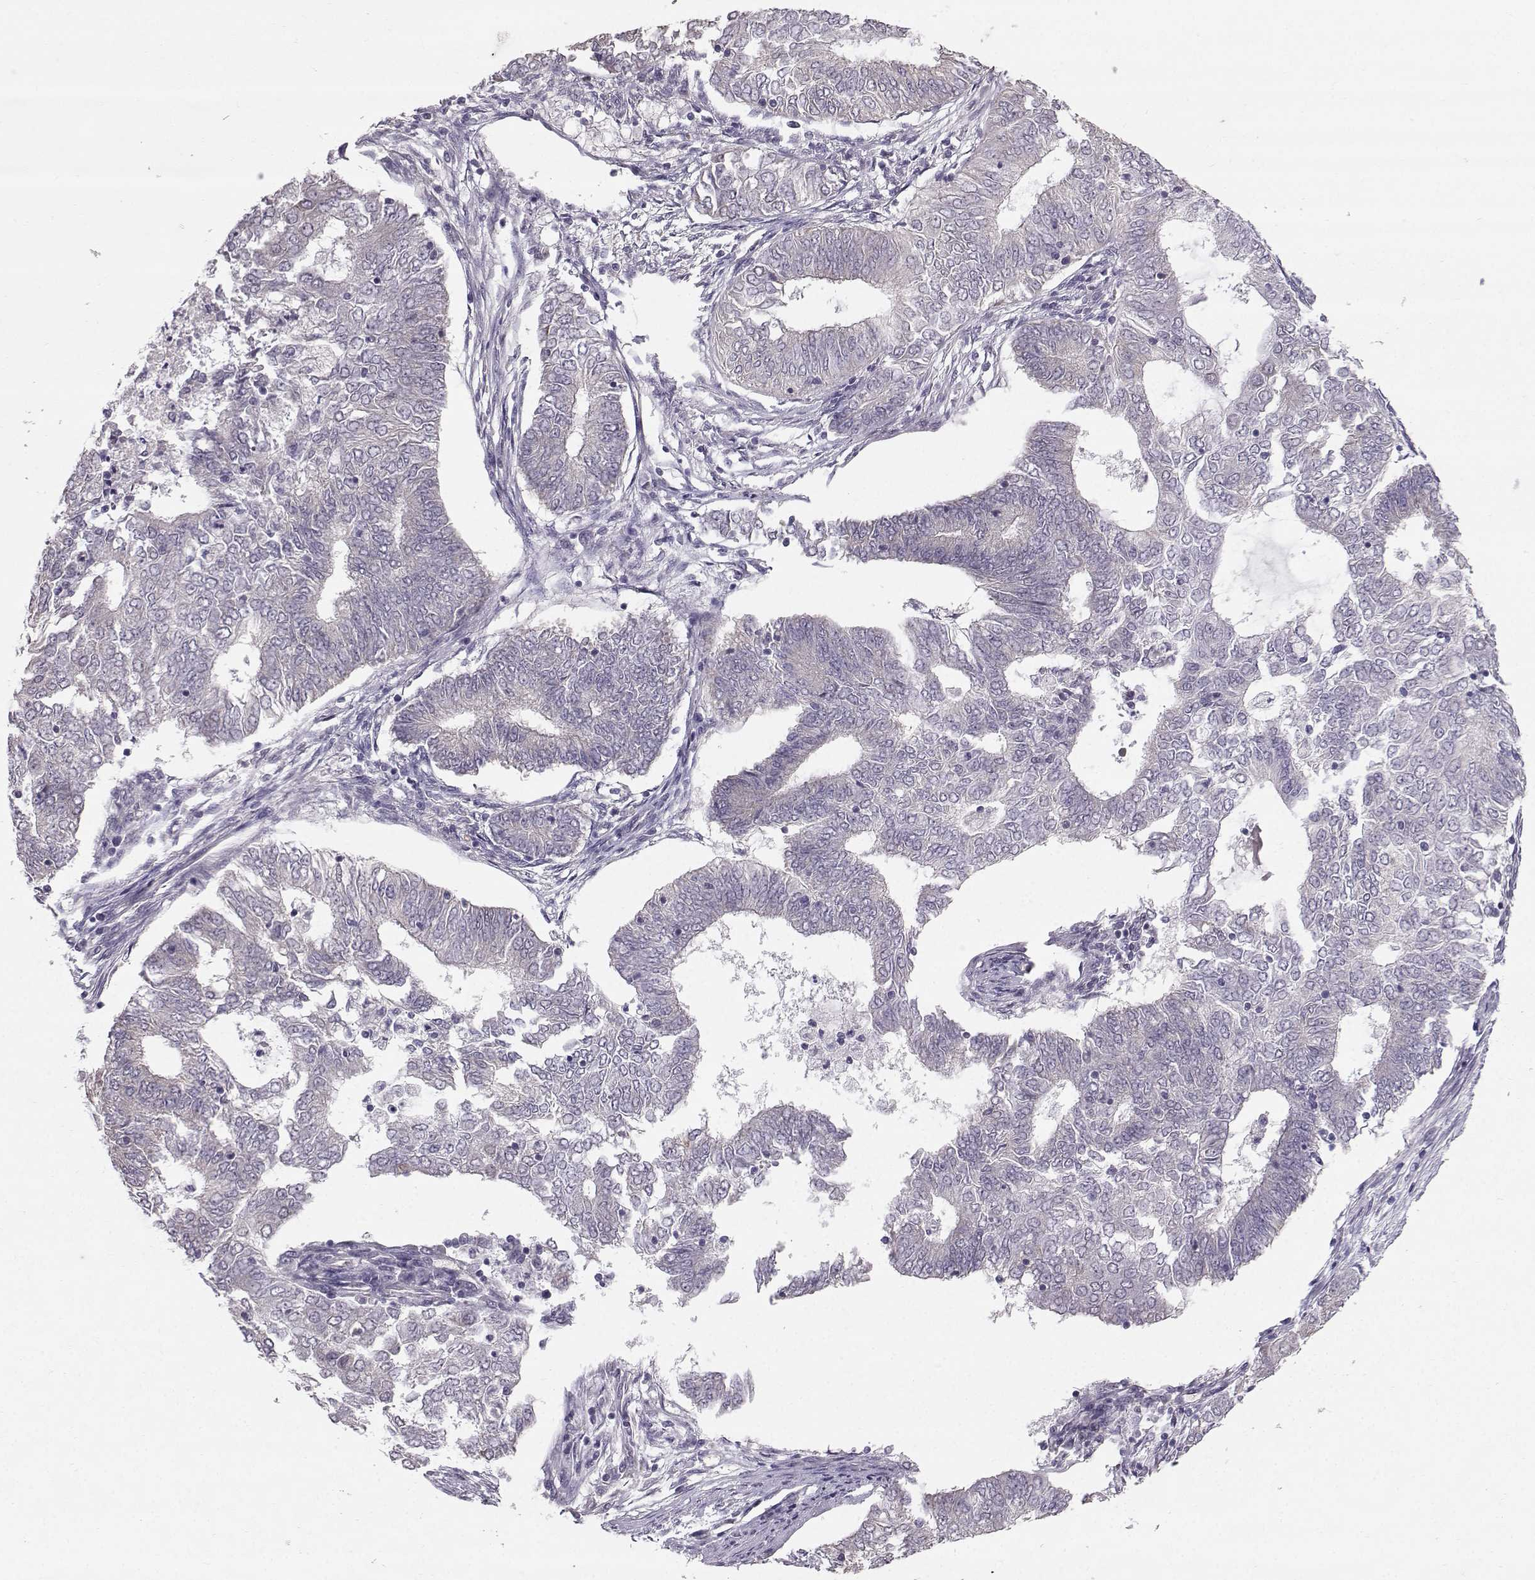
{"staining": {"intensity": "negative", "quantity": "none", "location": "none"}, "tissue": "endometrial cancer", "cell_type": "Tumor cells", "image_type": "cancer", "snomed": [{"axis": "morphology", "description": "Adenocarcinoma, NOS"}, {"axis": "topography", "description": "Endometrium"}], "caption": "This is a histopathology image of immunohistochemistry (IHC) staining of adenocarcinoma (endometrial), which shows no staining in tumor cells.", "gene": "TSPYL5", "patient": {"sex": "female", "age": 62}}